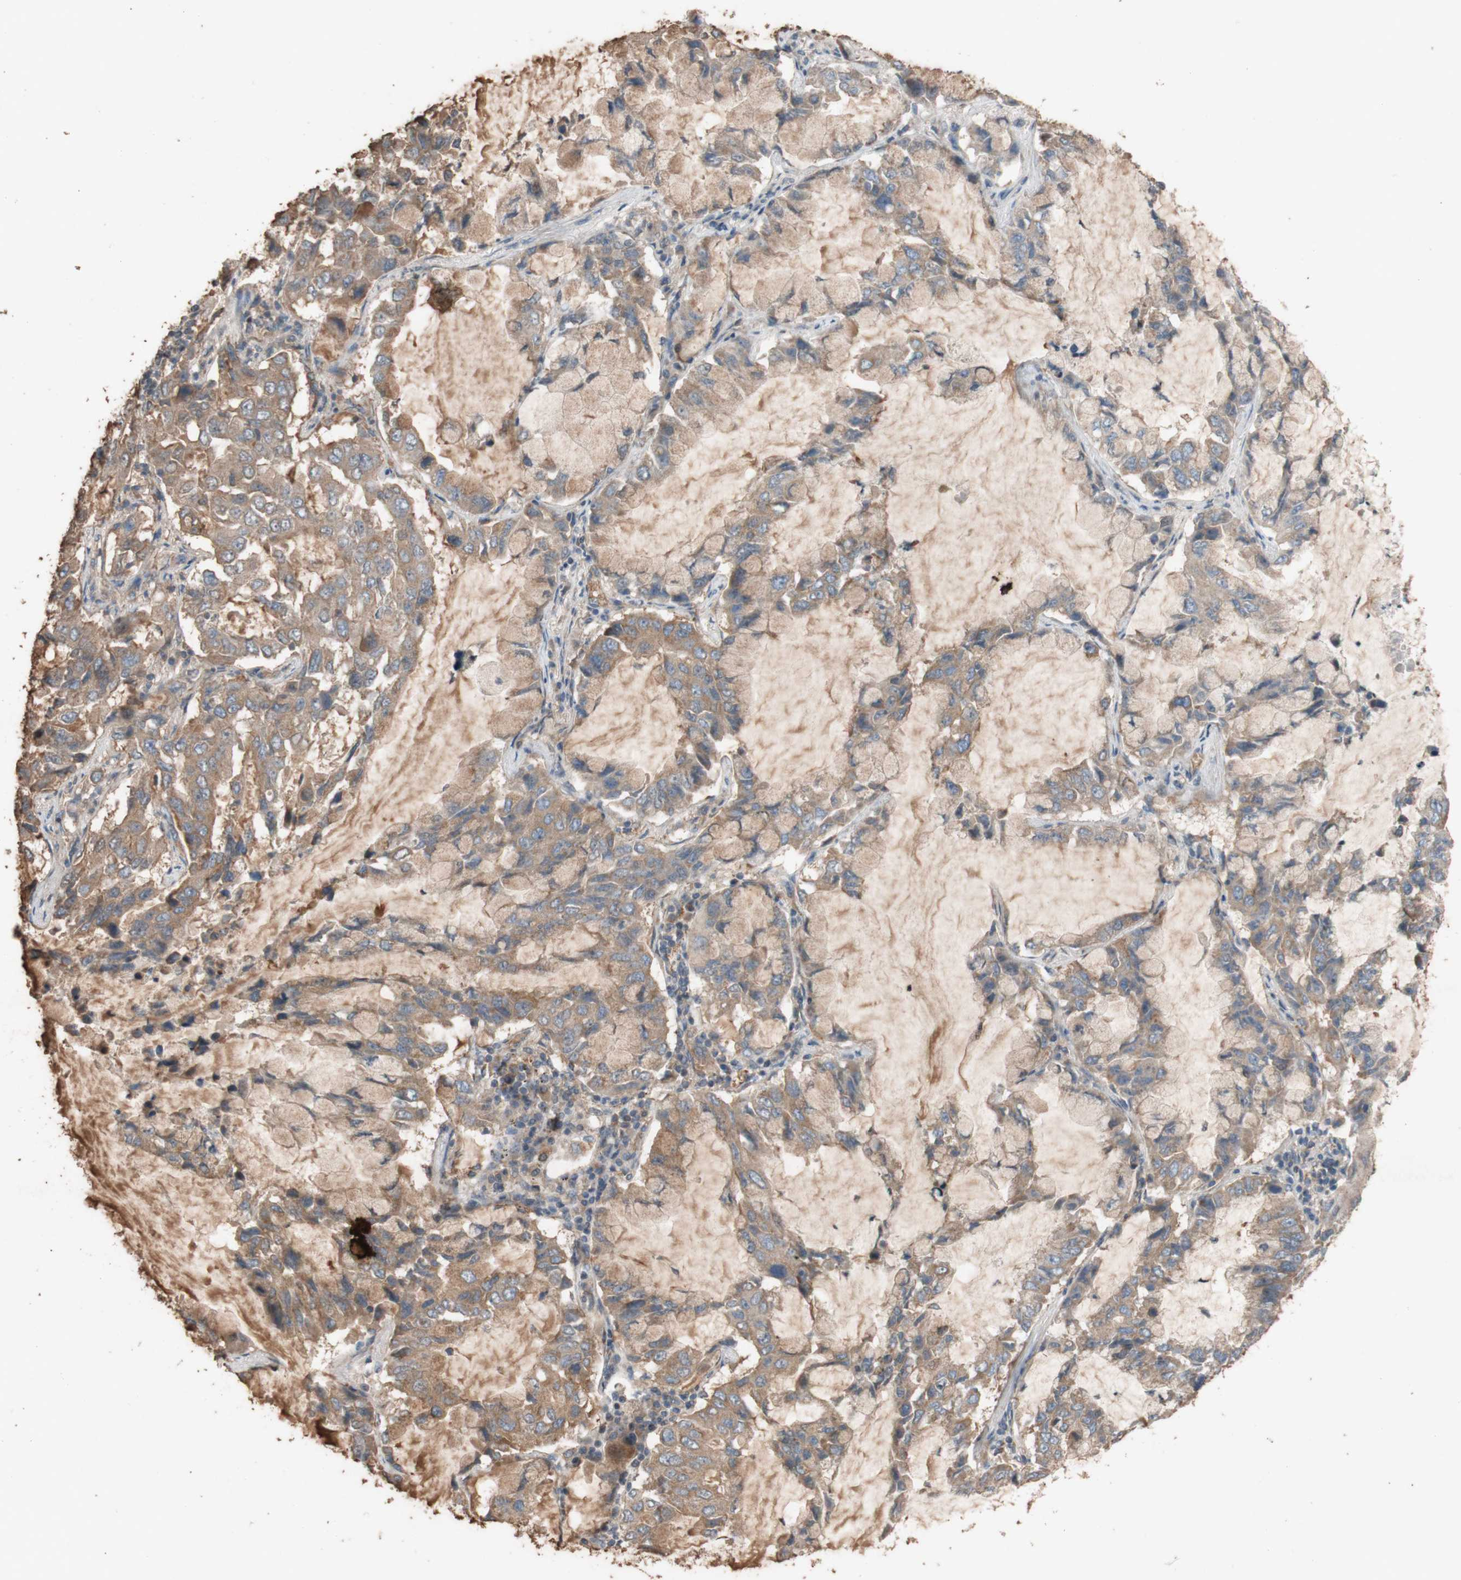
{"staining": {"intensity": "moderate", "quantity": ">75%", "location": "cytoplasmic/membranous"}, "tissue": "lung cancer", "cell_type": "Tumor cells", "image_type": "cancer", "snomed": [{"axis": "morphology", "description": "Adenocarcinoma, NOS"}, {"axis": "topography", "description": "Lung"}], "caption": "Protein staining demonstrates moderate cytoplasmic/membranous positivity in about >75% of tumor cells in lung cancer.", "gene": "TST", "patient": {"sex": "male", "age": 64}}